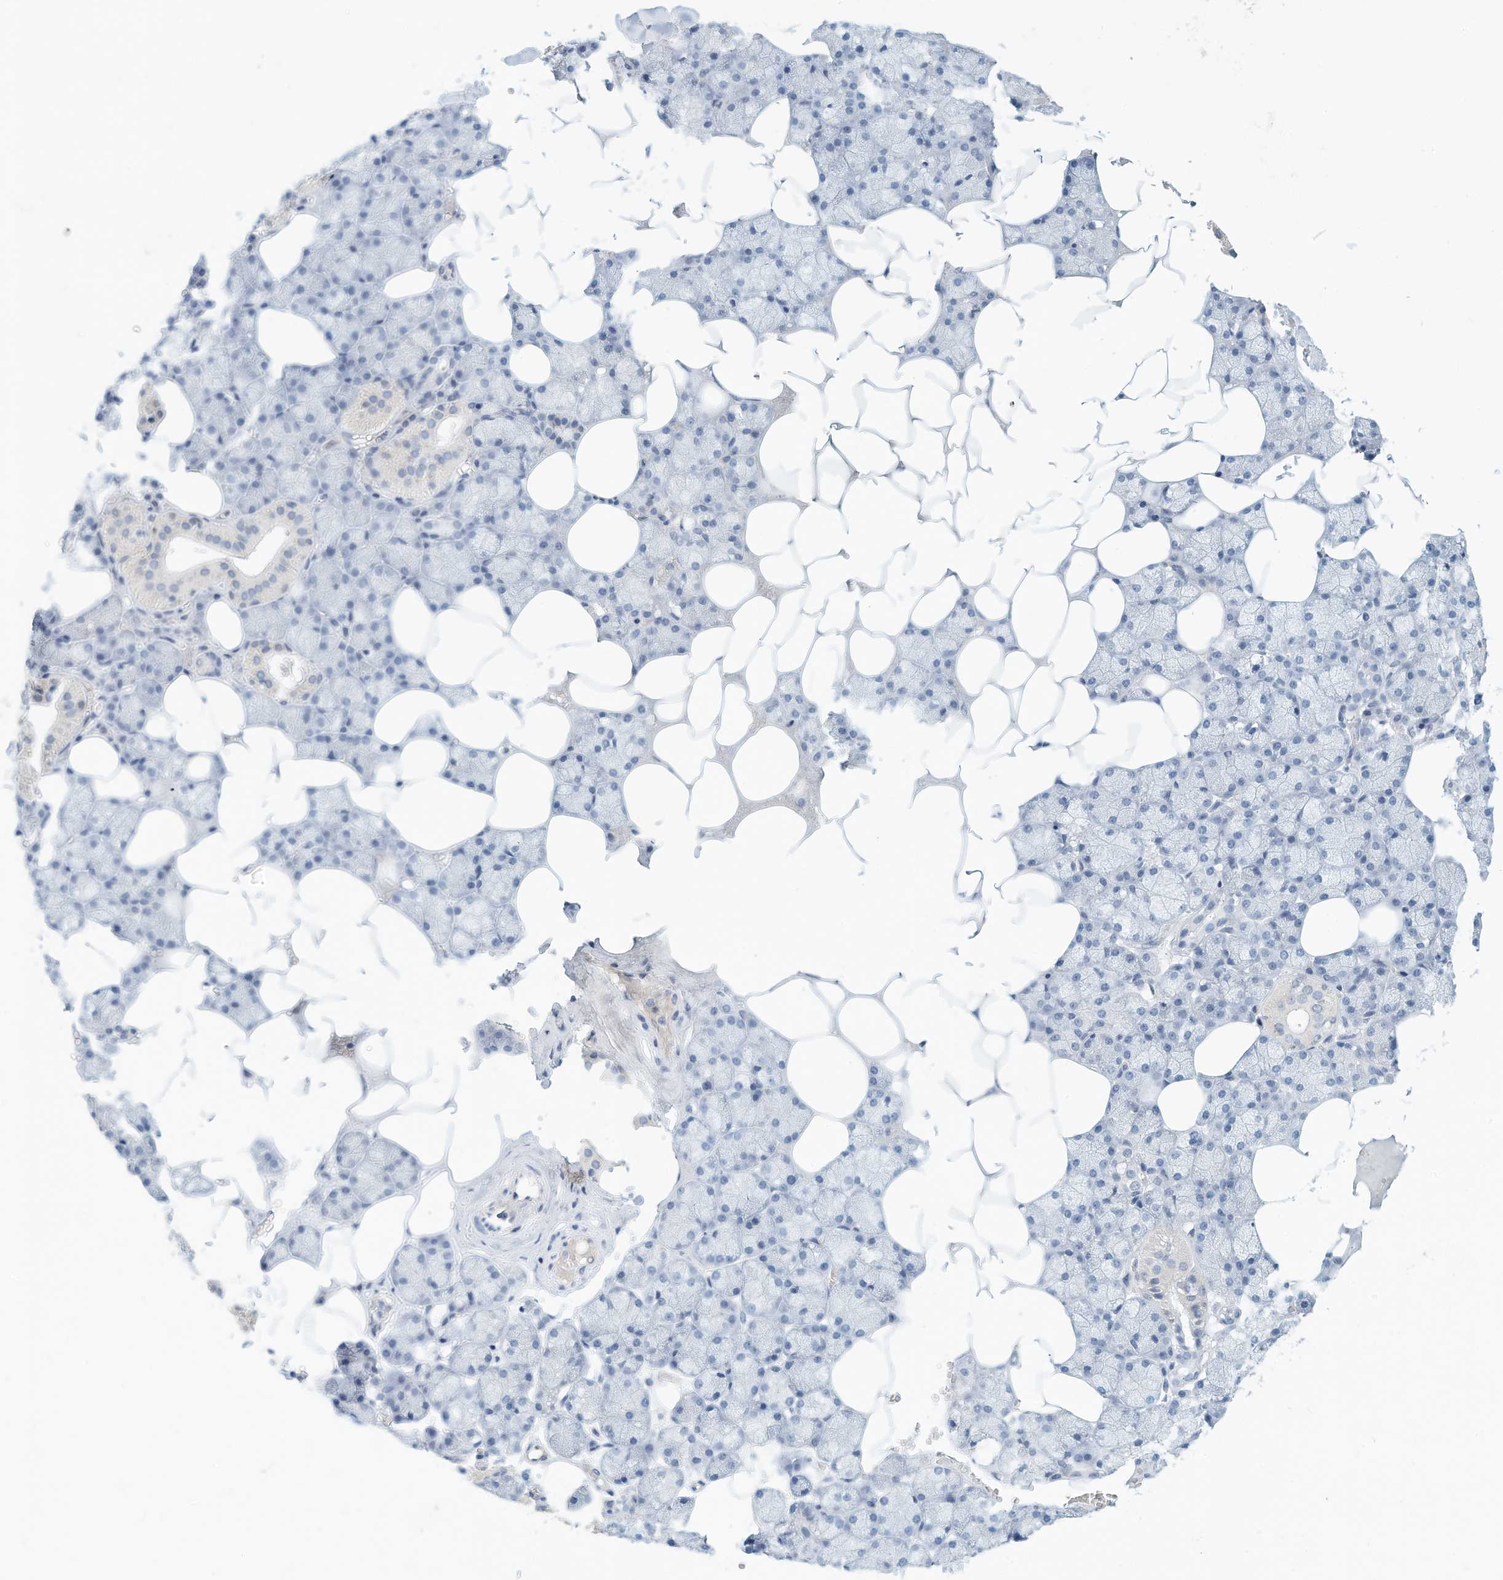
{"staining": {"intensity": "weak", "quantity": "<25%", "location": "cytoplasmic/membranous"}, "tissue": "salivary gland", "cell_type": "Glandular cells", "image_type": "normal", "snomed": [{"axis": "morphology", "description": "Normal tissue, NOS"}, {"axis": "topography", "description": "Salivary gland"}], "caption": "DAB immunohistochemical staining of normal human salivary gland demonstrates no significant expression in glandular cells. (DAB IHC visualized using brightfield microscopy, high magnification).", "gene": "ARHGAP28", "patient": {"sex": "male", "age": 62}}